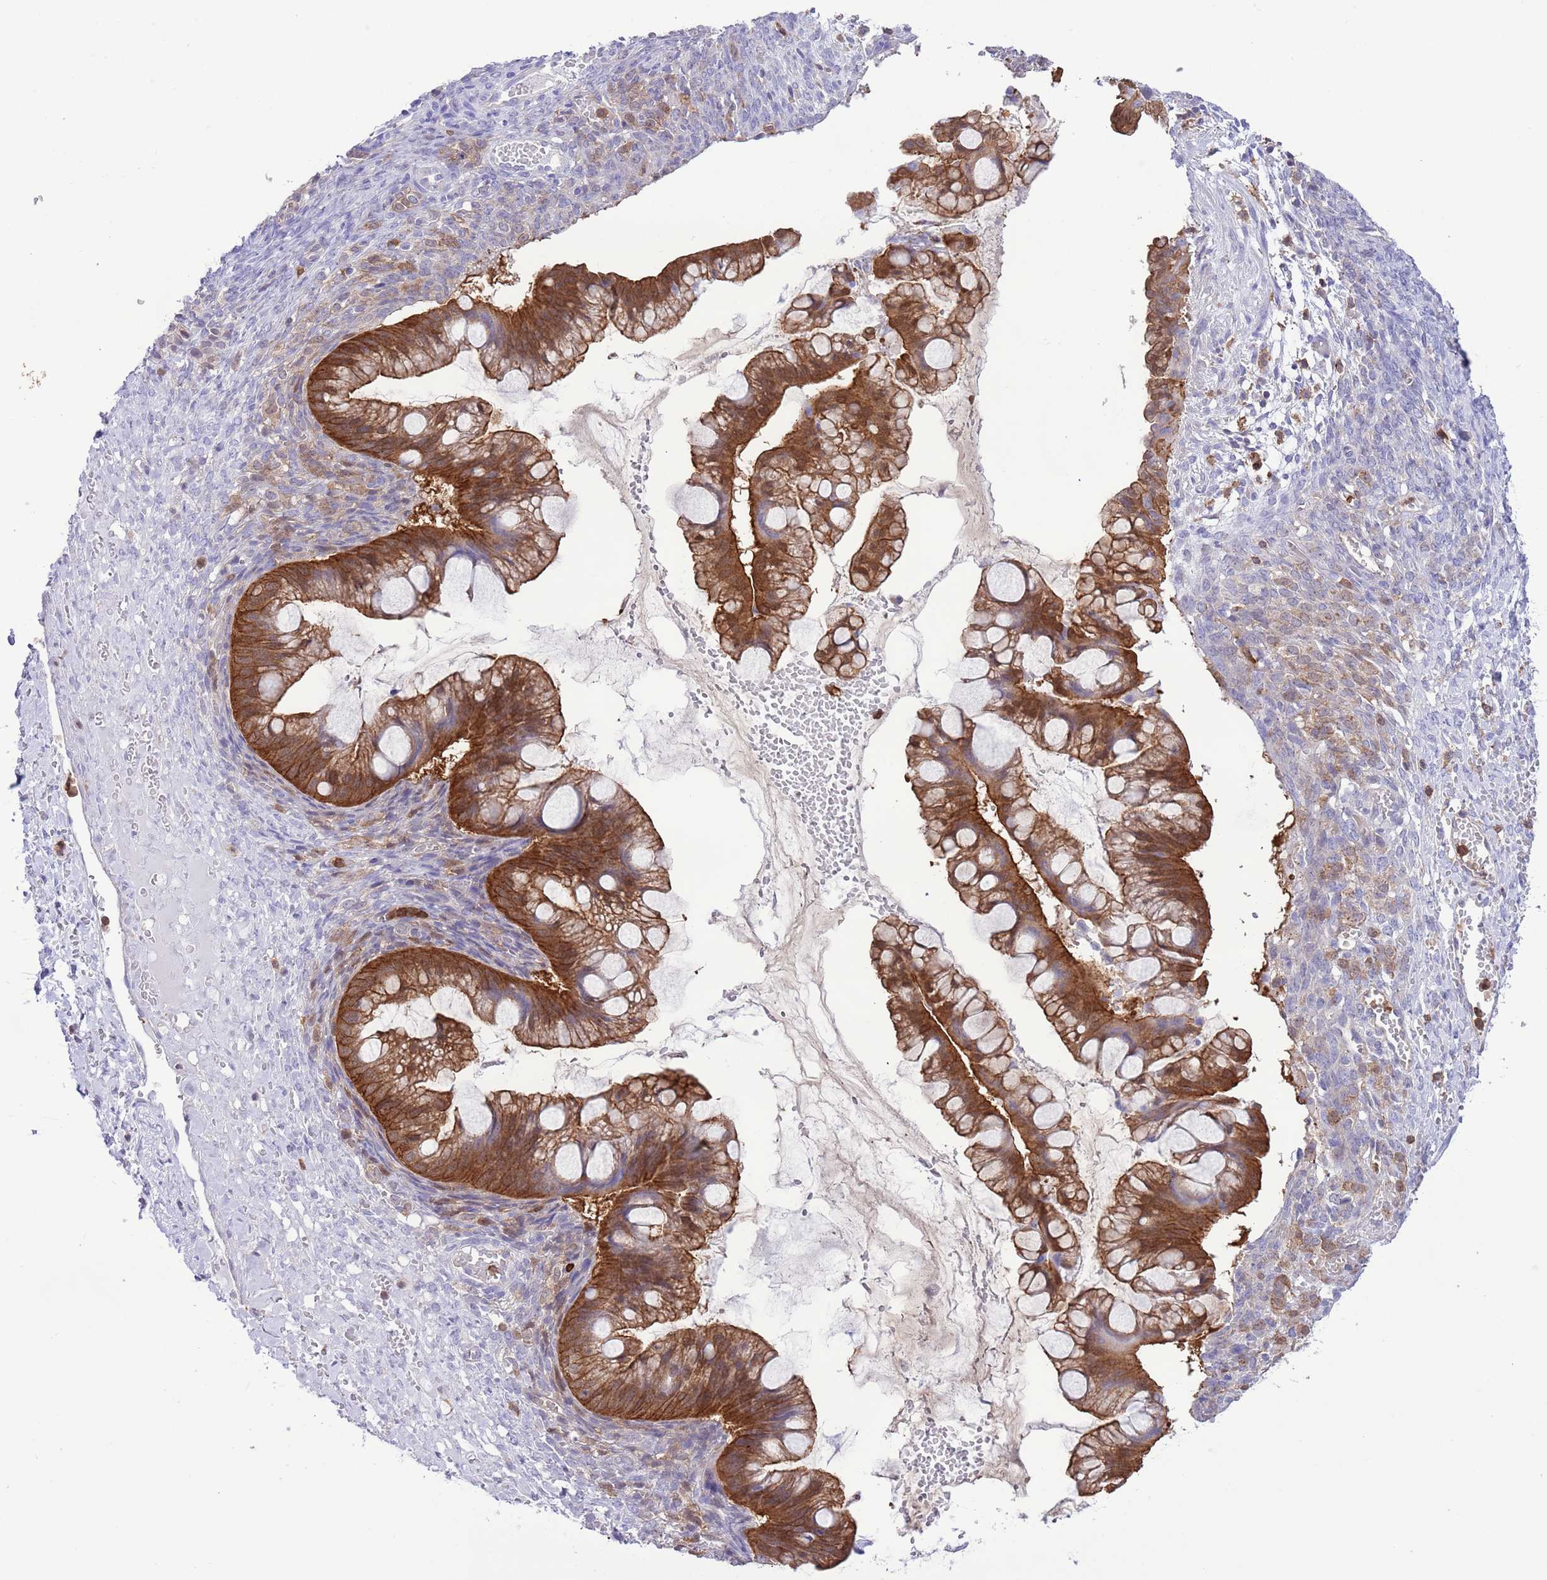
{"staining": {"intensity": "strong", "quantity": ">75%", "location": "cytoplasmic/membranous"}, "tissue": "ovarian cancer", "cell_type": "Tumor cells", "image_type": "cancer", "snomed": [{"axis": "morphology", "description": "Cystadenocarcinoma, mucinous, NOS"}, {"axis": "topography", "description": "Ovary"}], "caption": "A histopathology image of ovarian cancer (mucinous cystadenocarcinoma) stained for a protein demonstrates strong cytoplasmic/membranous brown staining in tumor cells. The protein of interest is shown in brown color, while the nuclei are stained blue.", "gene": "EFHD2", "patient": {"sex": "female", "age": 73}}